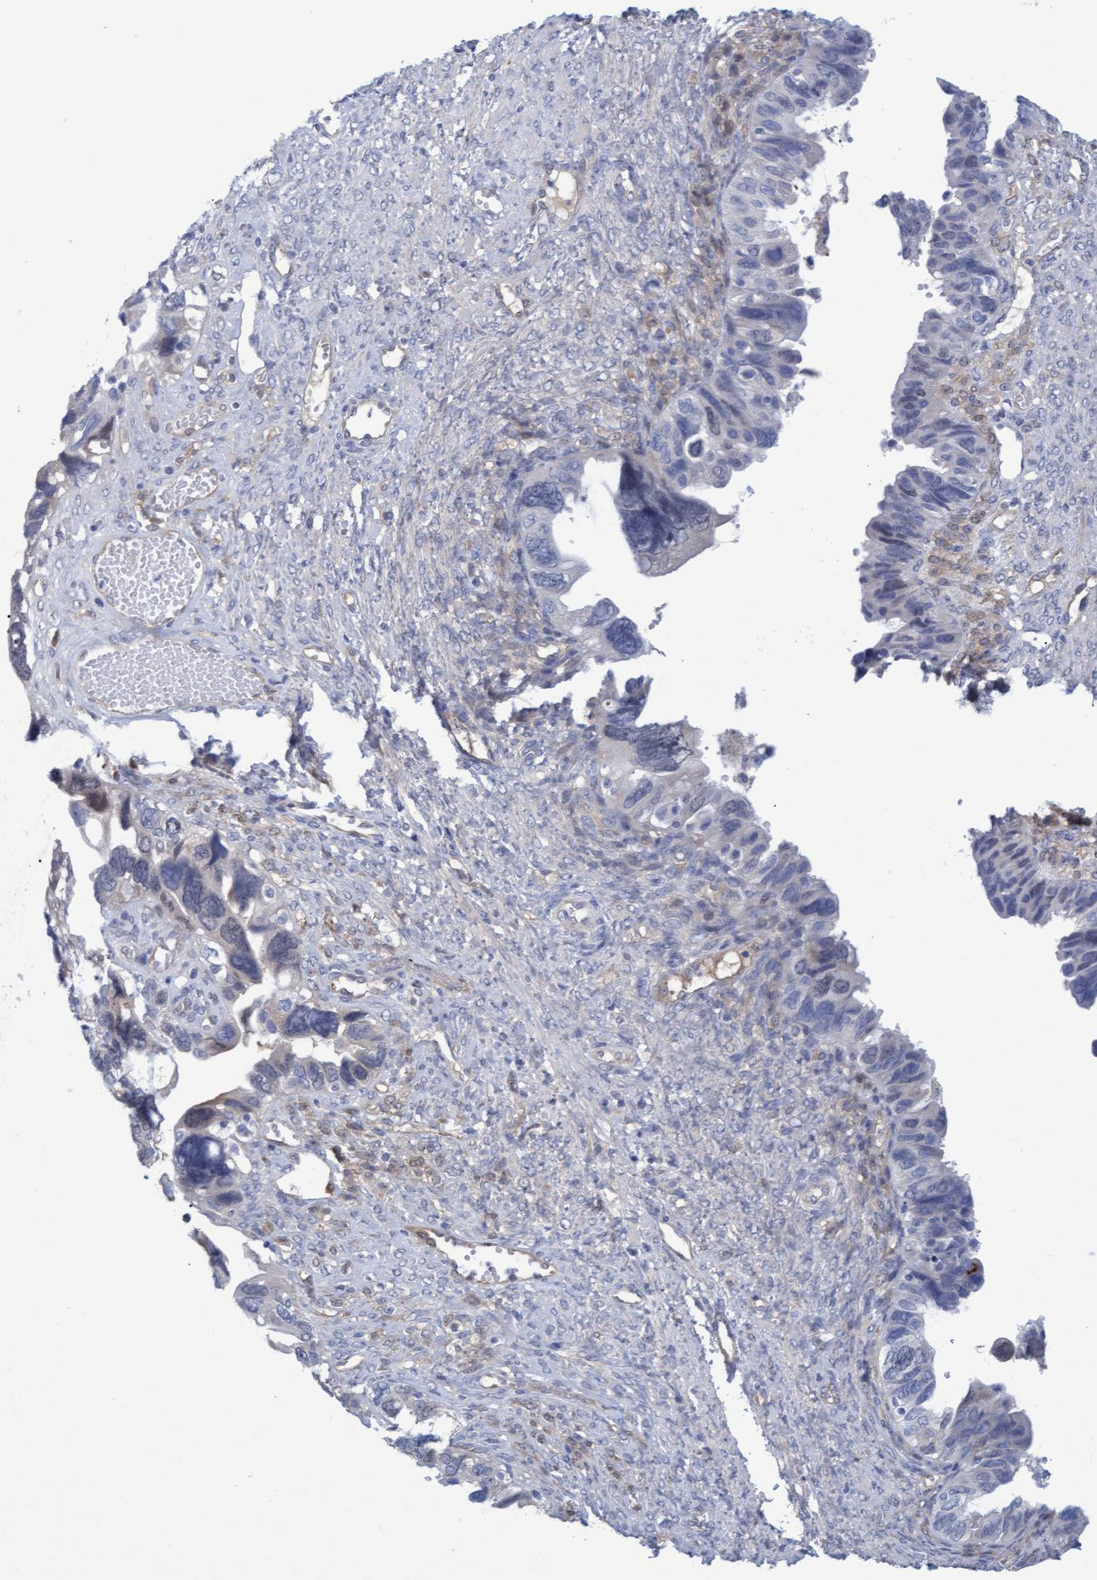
{"staining": {"intensity": "negative", "quantity": "none", "location": "none"}, "tissue": "ovarian cancer", "cell_type": "Tumor cells", "image_type": "cancer", "snomed": [{"axis": "morphology", "description": "Cystadenocarcinoma, serous, NOS"}, {"axis": "topography", "description": "Ovary"}], "caption": "Immunohistochemistry (IHC) histopathology image of neoplastic tissue: human ovarian cancer (serous cystadenocarcinoma) stained with DAB reveals no significant protein staining in tumor cells. (IHC, brightfield microscopy, high magnification).", "gene": "STXBP1", "patient": {"sex": "female", "age": 79}}